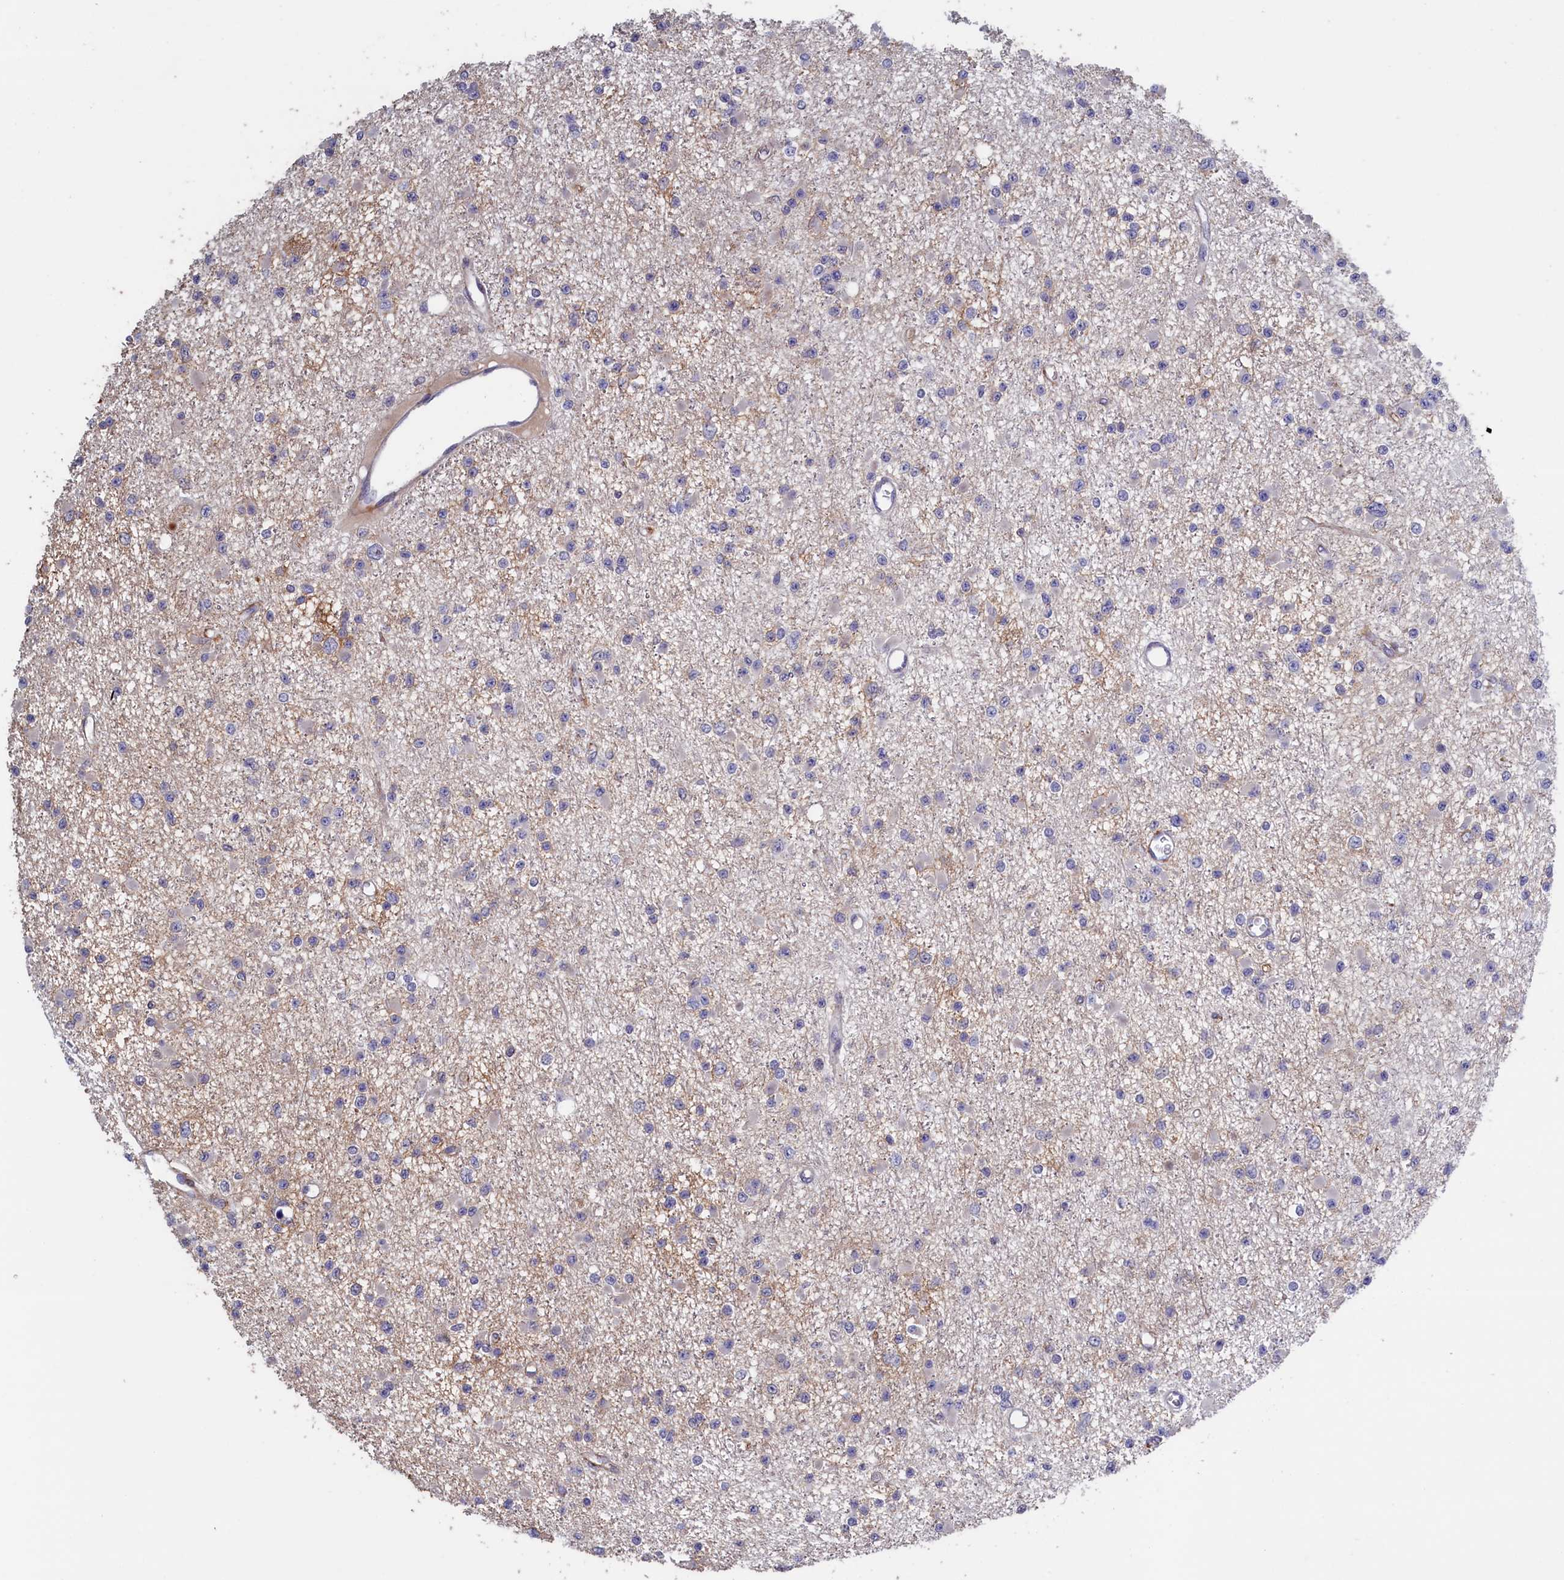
{"staining": {"intensity": "negative", "quantity": "none", "location": "none"}, "tissue": "glioma", "cell_type": "Tumor cells", "image_type": "cancer", "snomed": [{"axis": "morphology", "description": "Glioma, malignant, Low grade"}, {"axis": "topography", "description": "Brain"}], "caption": "Protein analysis of malignant low-grade glioma shows no significant staining in tumor cells.", "gene": "LSG1", "patient": {"sex": "female", "age": 22}}